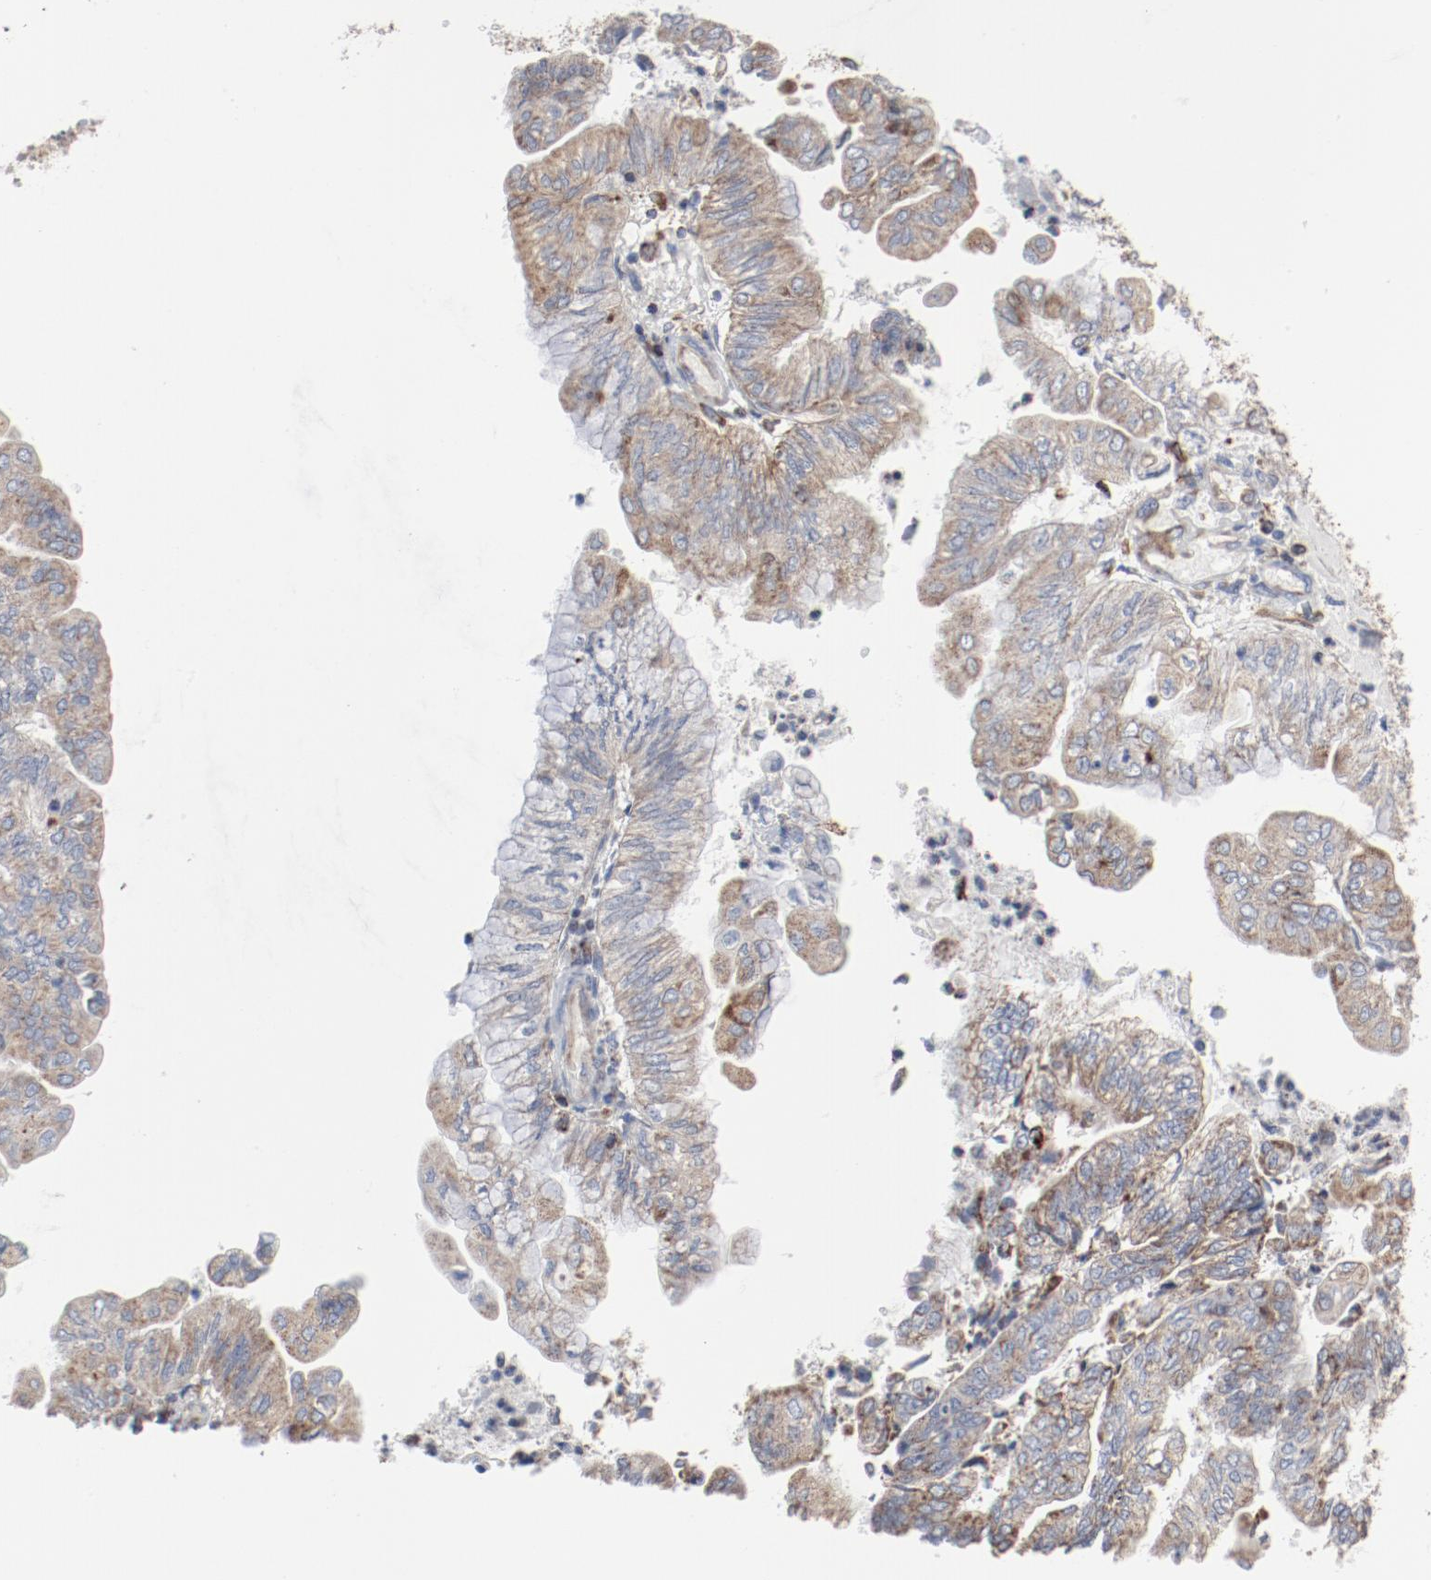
{"staining": {"intensity": "weak", "quantity": ">75%", "location": "cytoplasmic/membranous"}, "tissue": "endometrial cancer", "cell_type": "Tumor cells", "image_type": "cancer", "snomed": [{"axis": "morphology", "description": "Adenocarcinoma, NOS"}, {"axis": "topography", "description": "Endometrium"}], "caption": "This is an image of IHC staining of endometrial adenocarcinoma, which shows weak staining in the cytoplasmic/membranous of tumor cells.", "gene": "SETD3", "patient": {"sex": "female", "age": 59}}